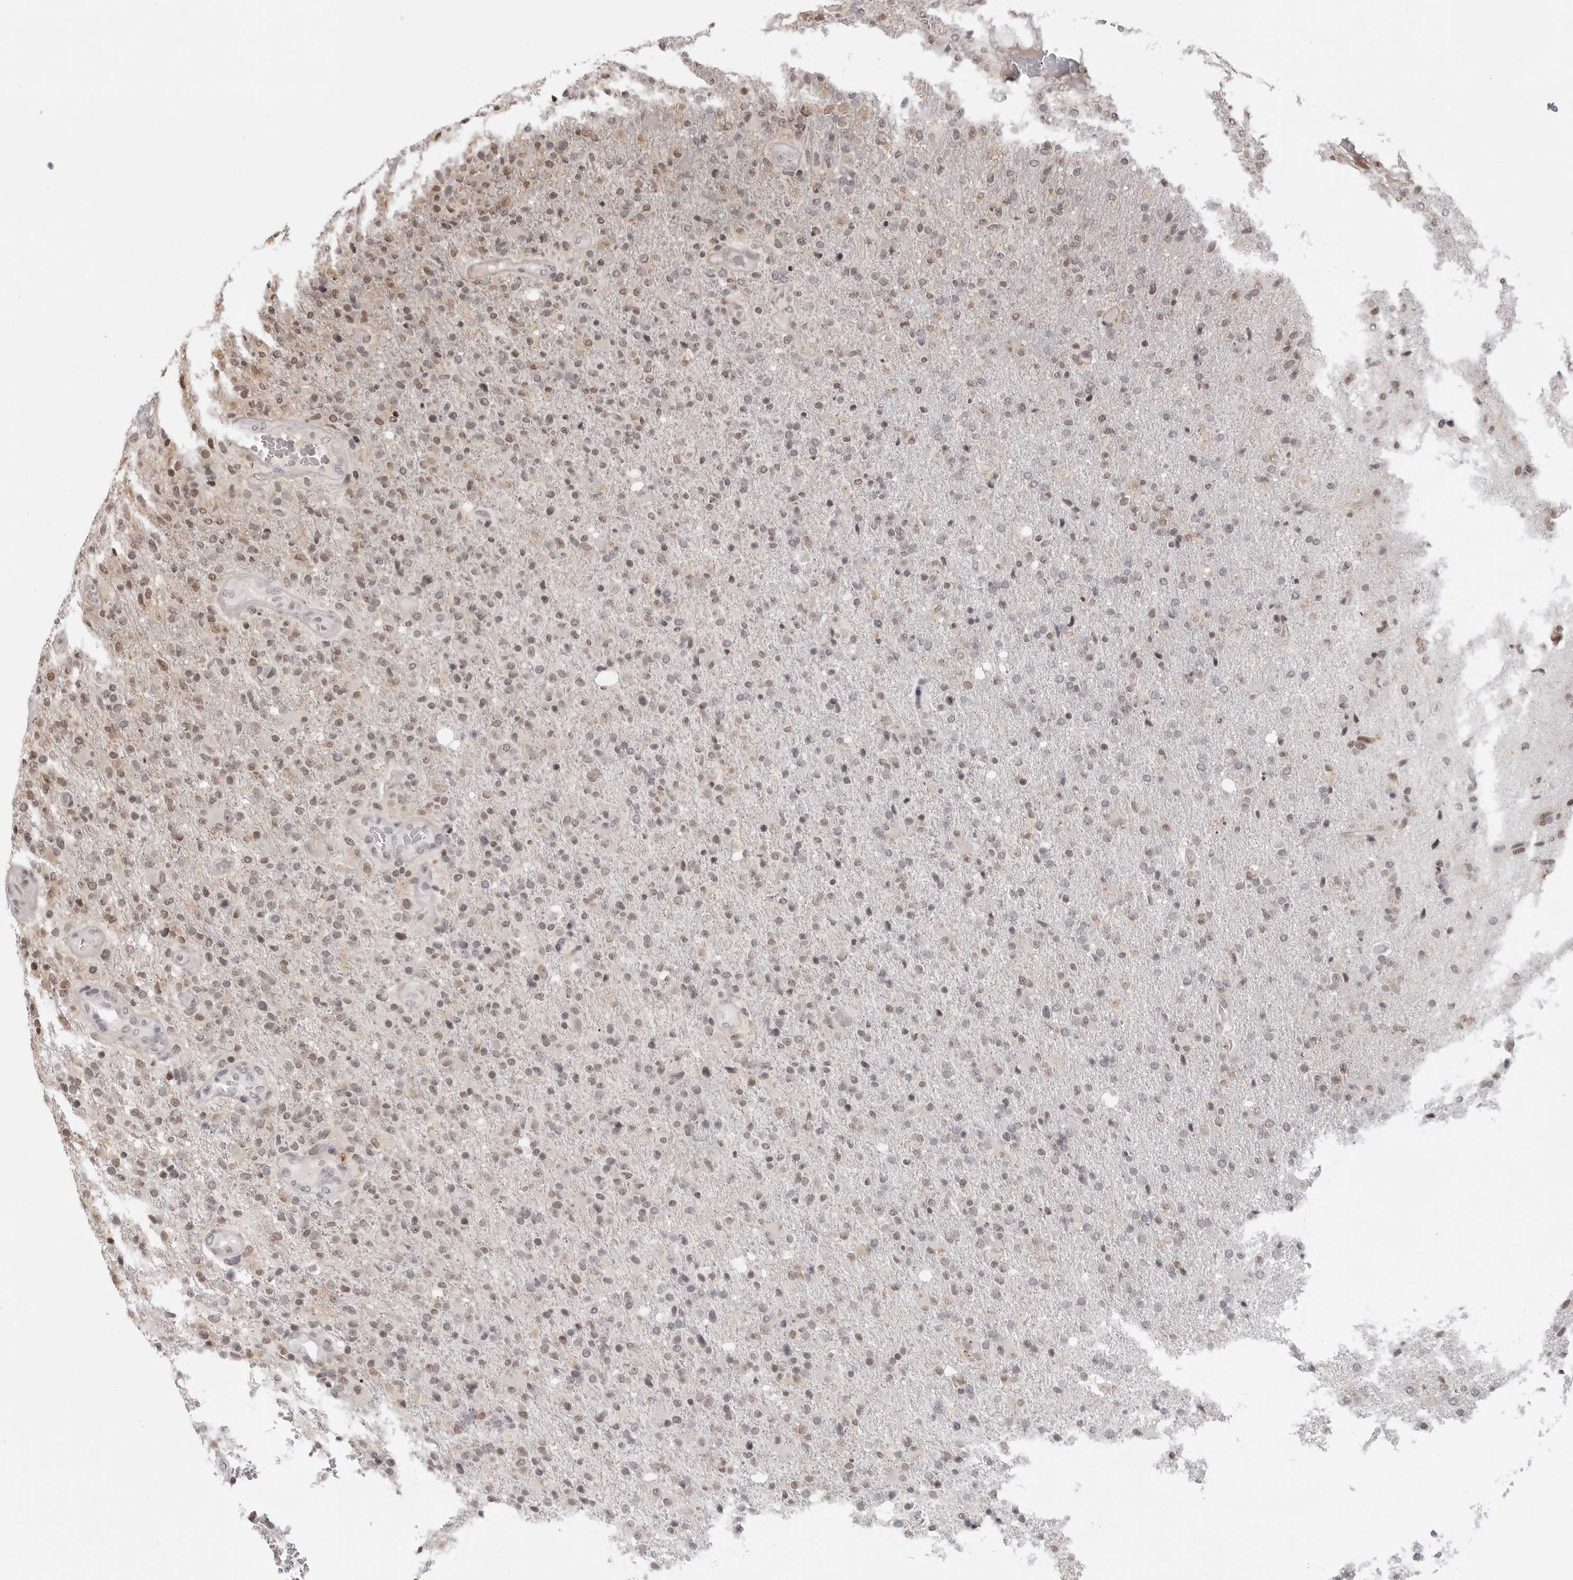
{"staining": {"intensity": "weak", "quantity": "25%-75%", "location": "nuclear"}, "tissue": "glioma", "cell_type": "Tumor cells", "image_type": "cancer", "snomed": [{"axis": "morphology", "description": "Glioma, malignant, High grade"}, {"axis": "topography", "description": "Brain"}], "caption": "Brown immunohistochemical staining in glioma reveals weak nuclear positivity in about 25%-75% of tumor cells.", "gene": "SRGAP2", "patient": {"sex": "male", "age": 72}}